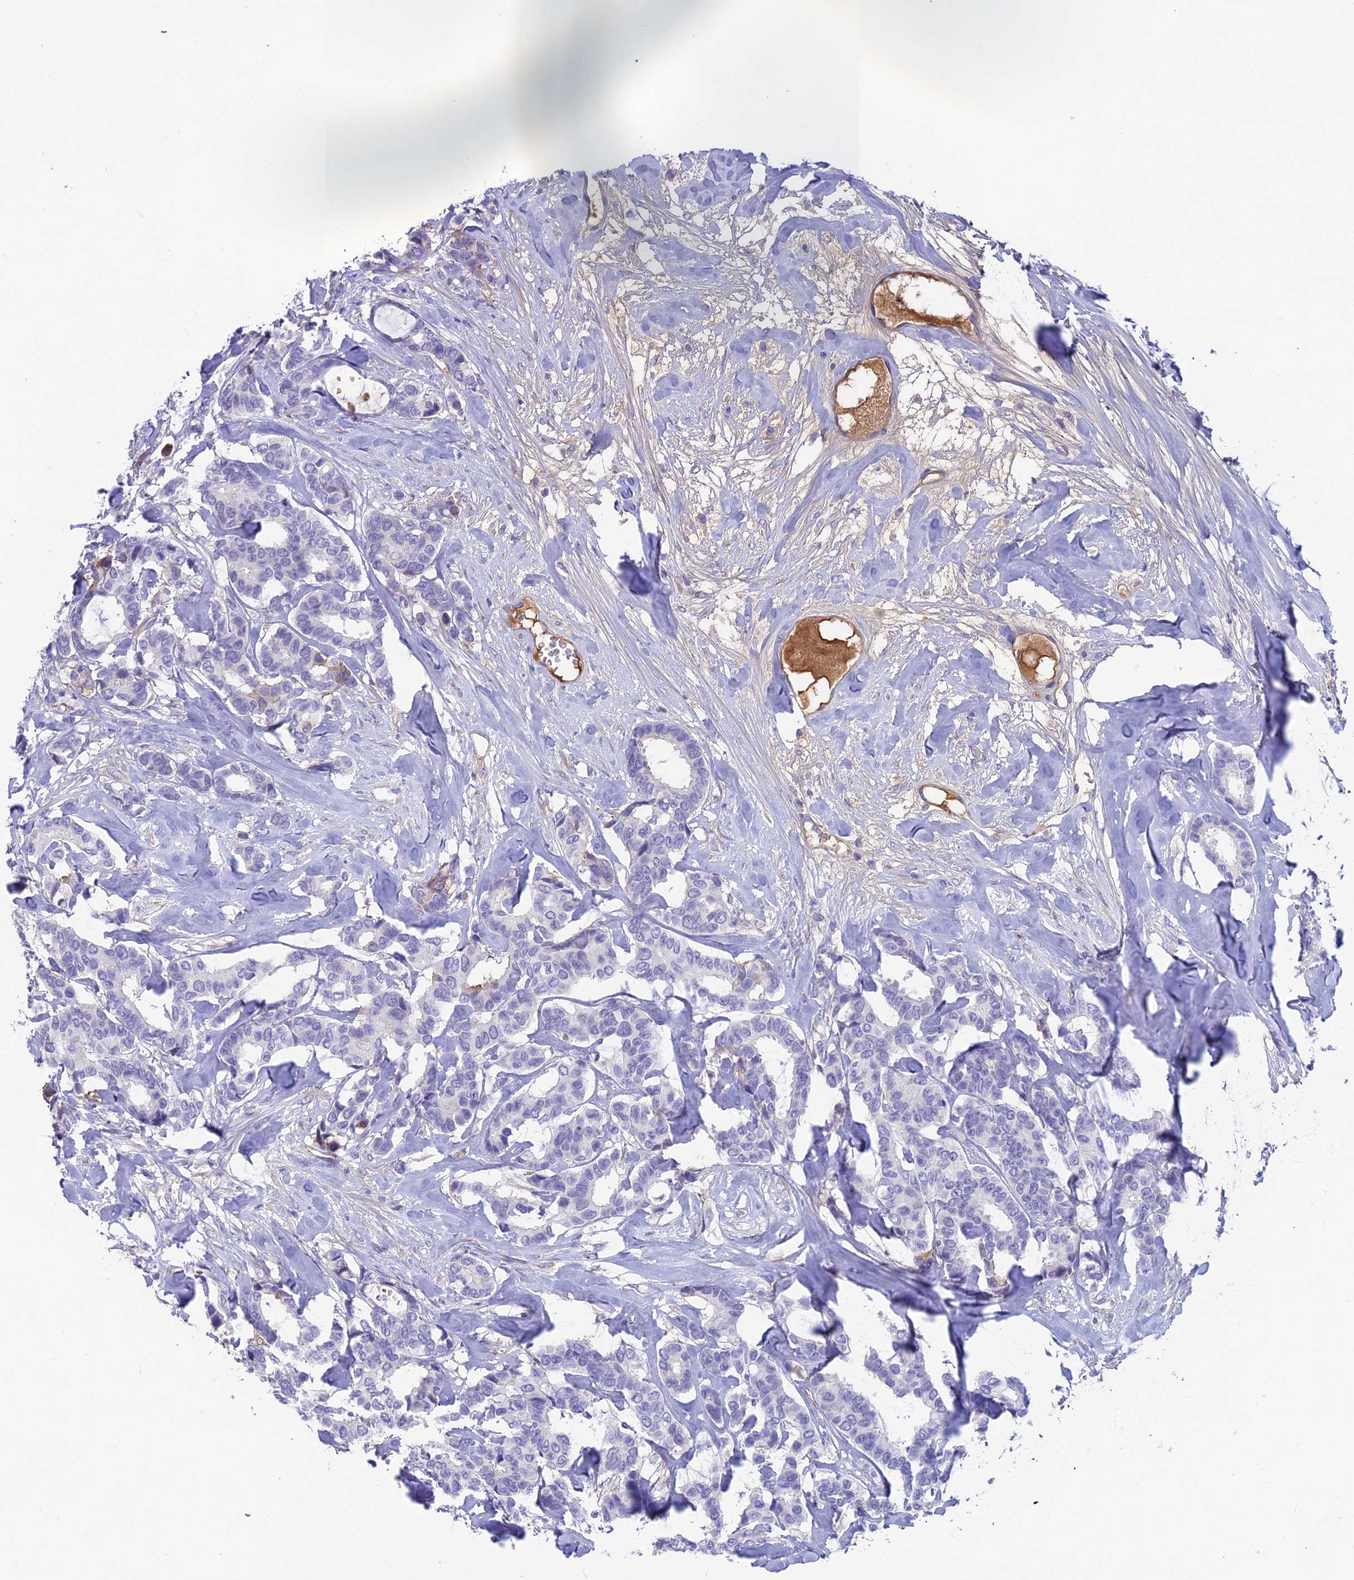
{"staining": {"intensity": "negative", "quantity": "none", "location": "none"}, "tissue": "breast cancer", "cell_type": "Tumor cells", "image_type": "cancer", "snomed": [{"axis": "morphology", "description": "Duct carcinoma"}, {"axis": "topography", "description": "Breast"}], "caption": "This is an IHC histopathology image of human breast infiltrating ductal carcinoma. There is no expression in tumor cells.", "gene": "SNAP91", "patient": {"sex": "female", "age": 87}}